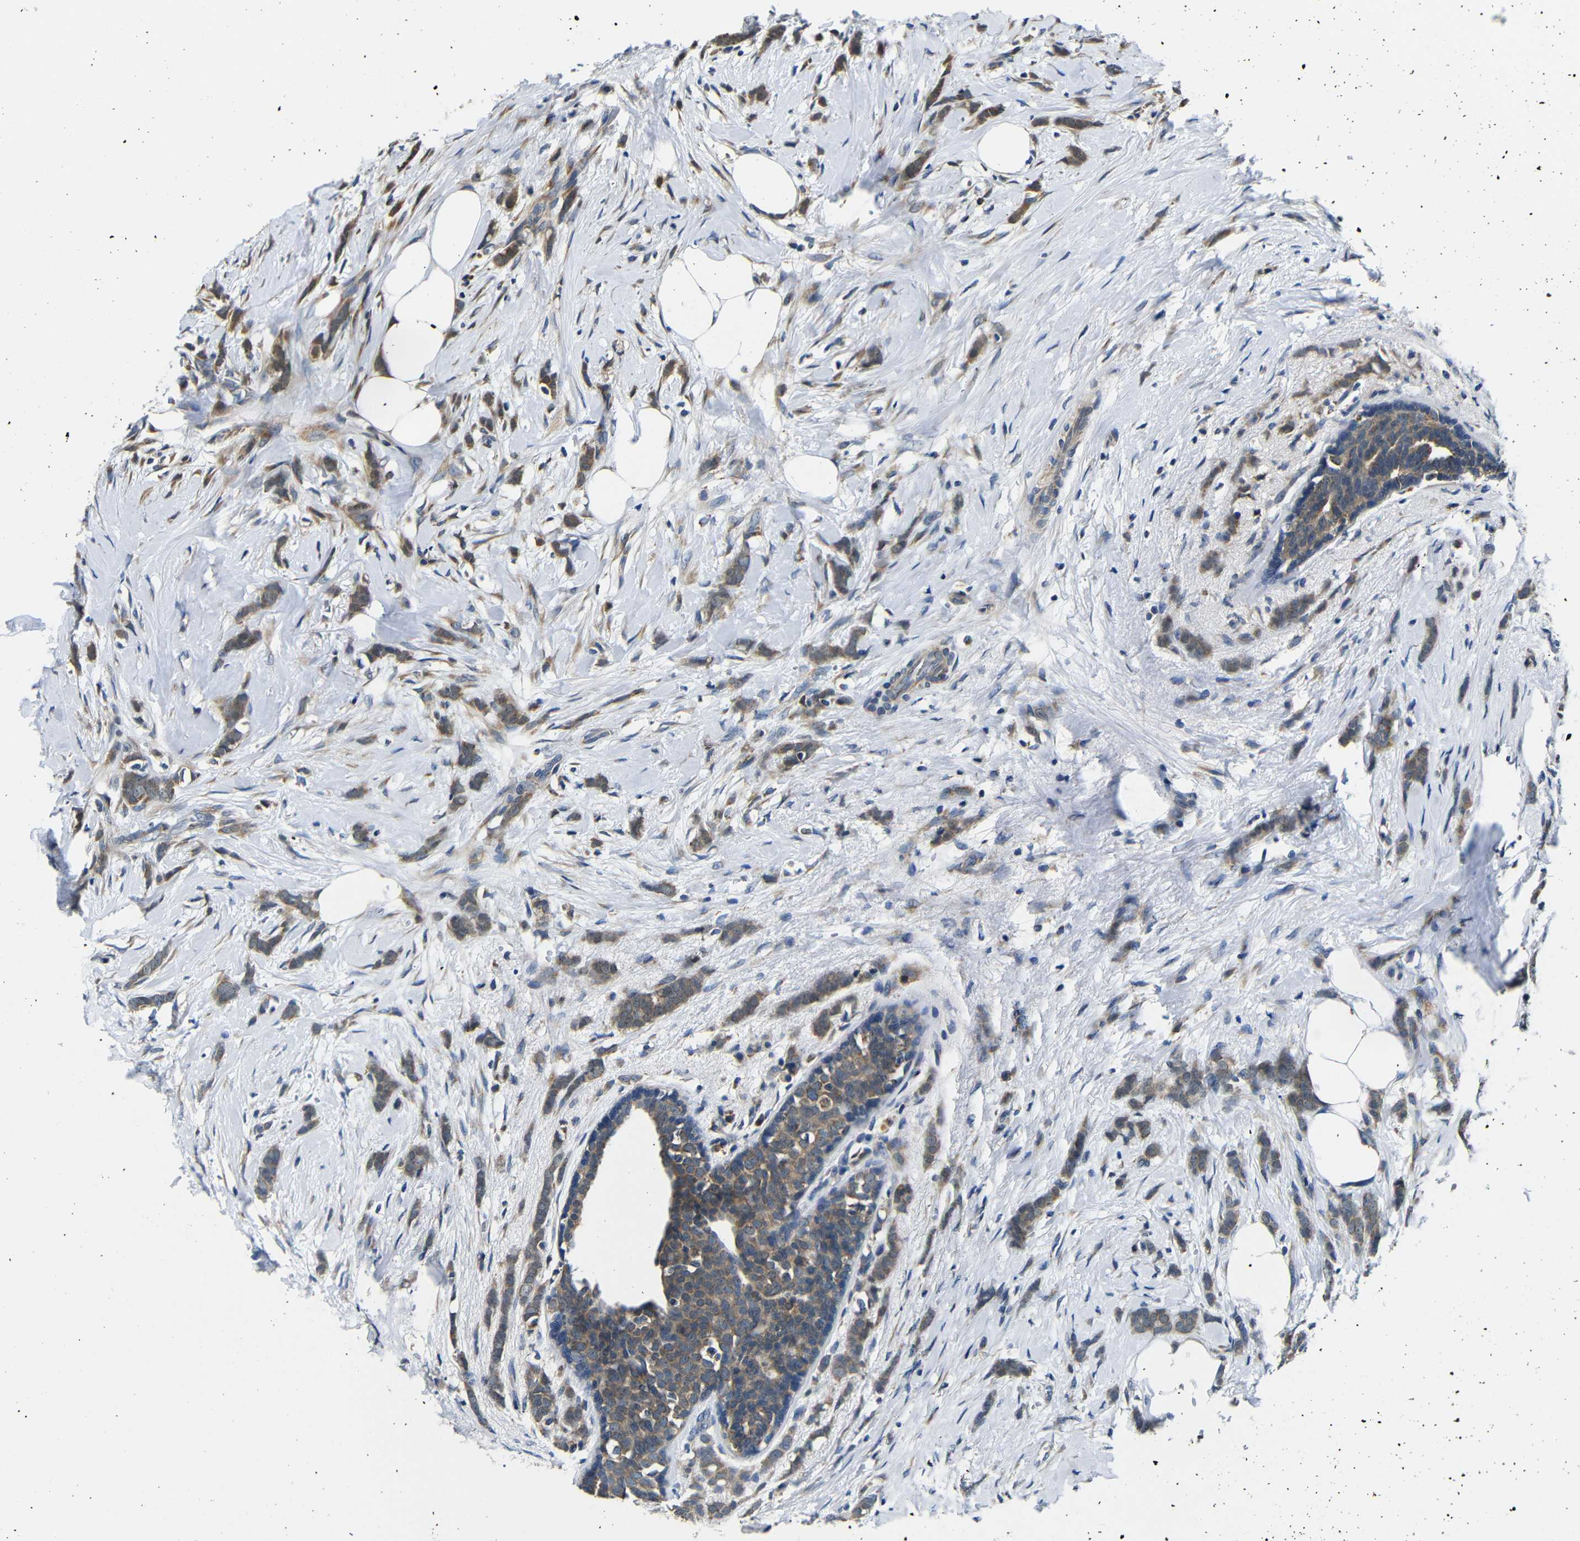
{"staining": {"intensity": "moderate", "quantity": ">75%", "location": "cytoplasmic/membranous"}, "tissue": "breast cancer", "cell_type": "Tumor cells", "image_type": "cancer", "snomed": [{"axis": "morphology", "description": "Lobular carcinoma, in situ"}, {"axis": "morphology", "description": "Lobular carcinoma"}, {"axis": "topography", "description": "Breast"}], "caption": "Tumor cells display medium levels of moderate cytoplasmic/membranous positivity in about >75% of cells in human lobular carcinoma in situ (breast).", "gene": "FKBP14", "patient": {"sex": "female", "age": 41}}